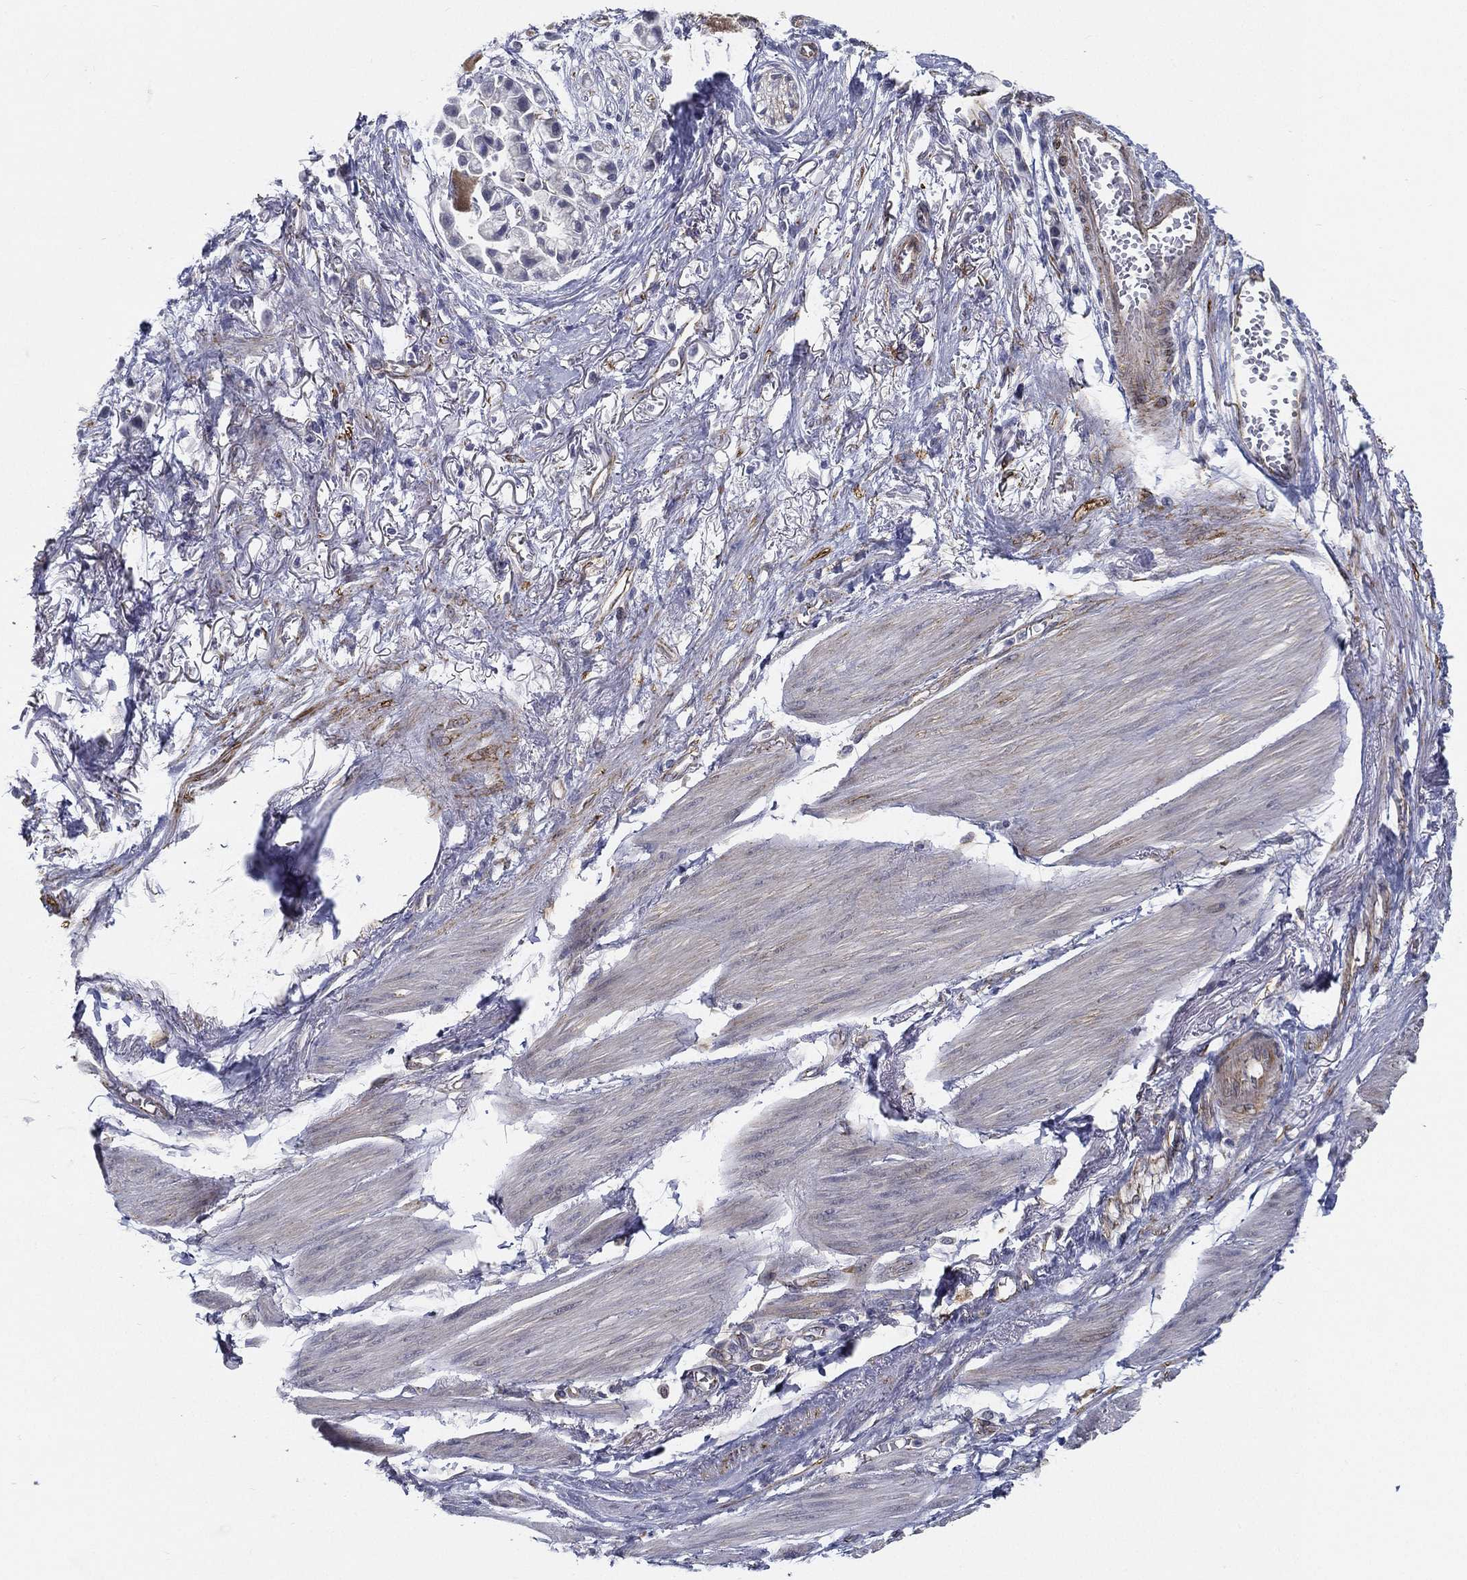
{"staining": {"intensity": "negative", "quantity": "none", "location": "none"}, "tissue": "stomach cancer", "cell_type": "Tumor cells", "image_type": "cancer", "snomed": [{"axis": "morphology", "description": "Adenocarcinoma, NOS"}, {"axis": "topography", "description": "Stomach"}], "caption": "High power microscopy micrograph of an immunohistochemistry (IHC) photomicrograph of adenocarcinoma (stomach), revealing no significant expression in tumor cells.", "gene": "LRRC56", "patient": {"sex": "female", "age": 81}}